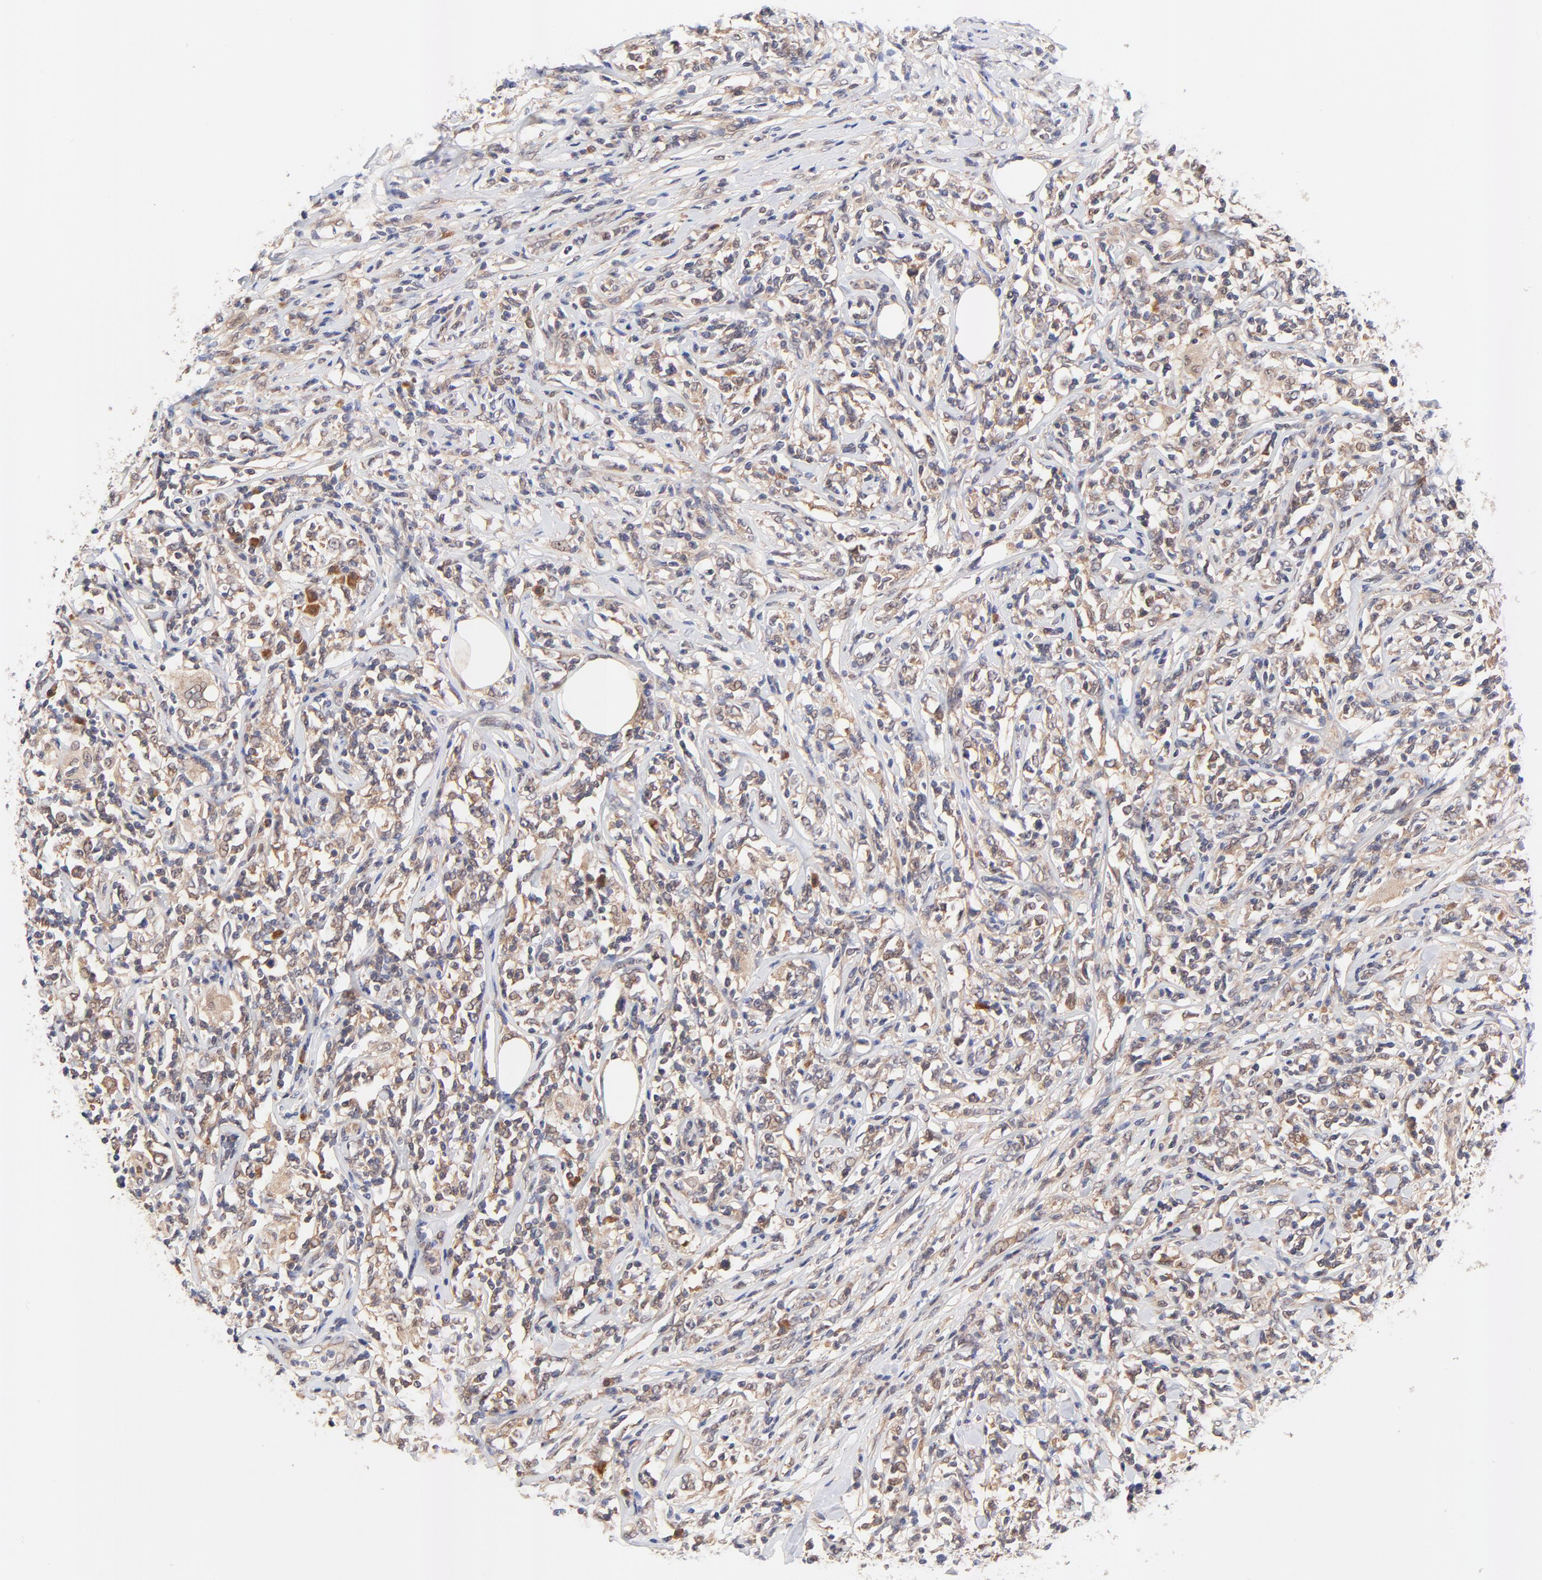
{"staining": {"intensity": "moderate", "quantity": "25%-75%", "location": "cytoplasmic/membranous,nuclear"}, "tissue": "lymphoma", "cell_type": "Tumor cells", "image_type": "cancer", "snomed": [{"axis": "morphology", "description": "Malignant lymphoma, non-Hodgkin's type, High grade"}, {"axis": "topography", "description": "Lymph node"}], "caption": "DAB immunohistochemical staining of malignant lymphoma, non-Hodgkin's type (high-grade) exhibits moderate cytoplasmic/membranous and nuclear protein expression in about 25%-75% of tumor cells. (DAB (3,3'-diaminobenzidine) IHC with brightfield microscopy, high magnification).", "gene": "TXNL1", "patient": {"sex": "female", "age": 84}}